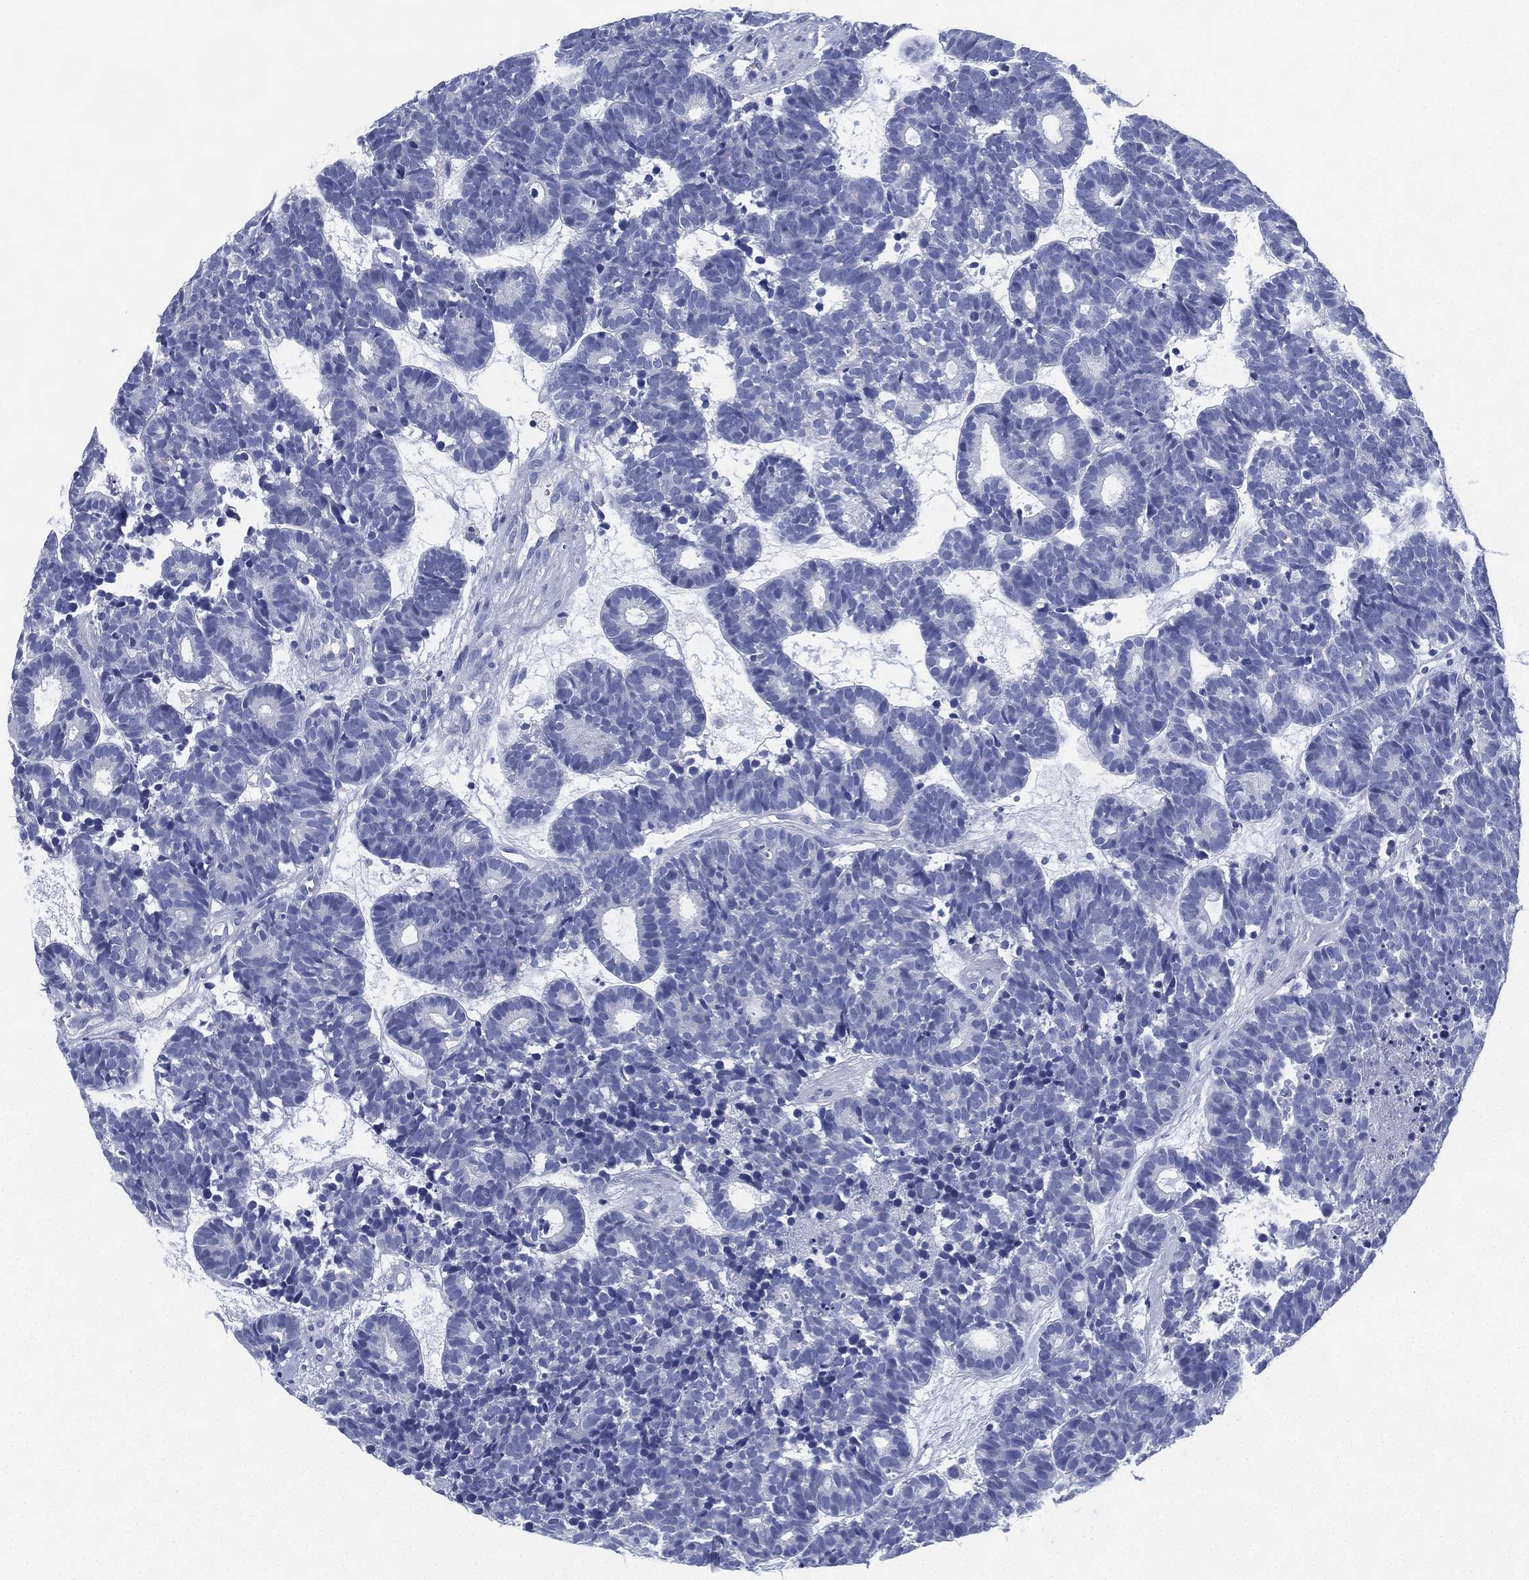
{"staining": {"intensity": "negative", "quantity": "none", "location": "none"}, "tissue": "head and neck cancer", "cell_type": "Tumor cells", "image_type": "cancer", "snomed": [{"axis": "morphology", "description": "Adenocarcinoma, NOS"}, {"axis": "topography", "description": "Head-Neck"}], "caption": "Adenocarcinoma (head and neck) stained for a protein using immunohistochemistry exhibits no expression tumor cells.", "gene": "DEFB121", "patient": {"sex": "female", "age": 81}}